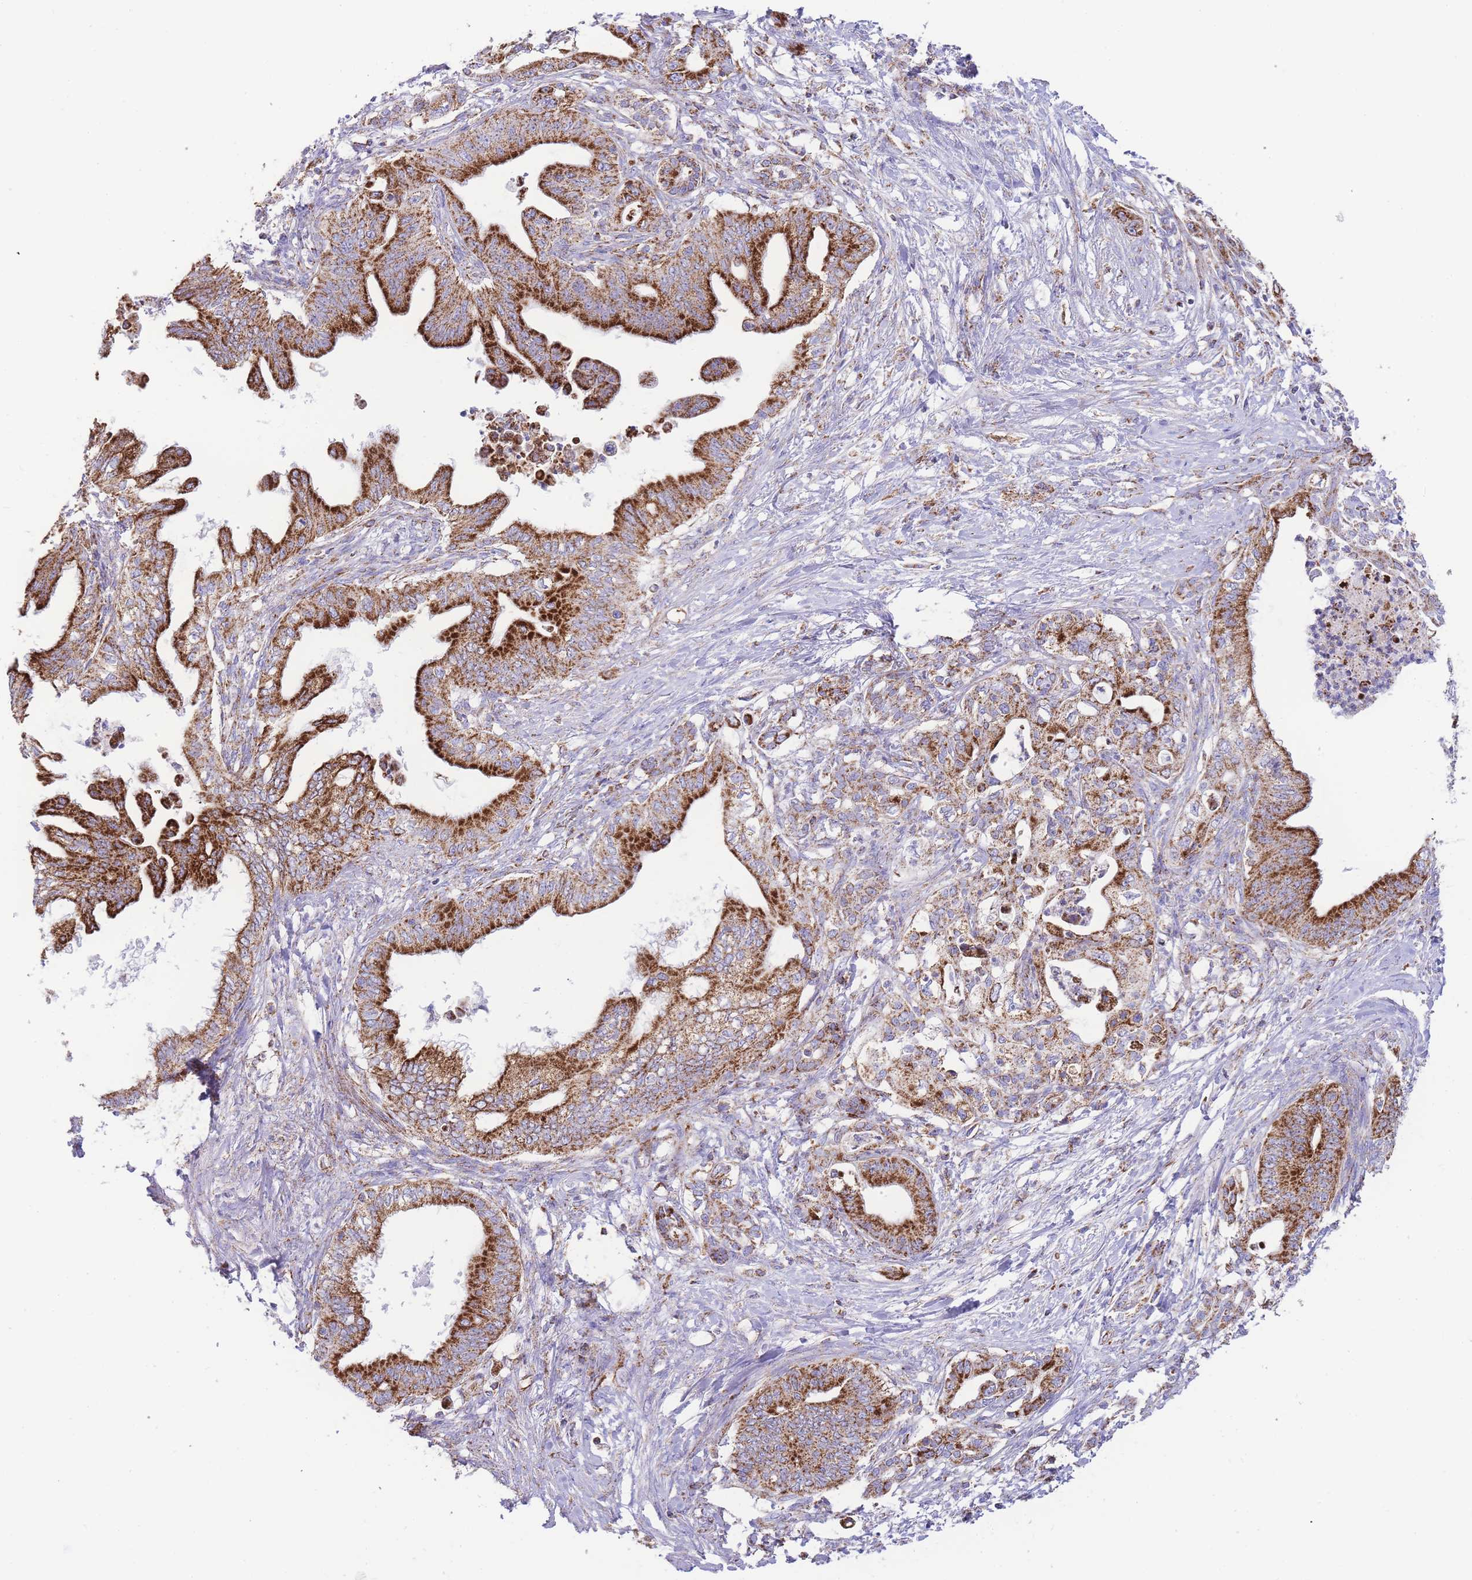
{"staining": {"intensity": "strong", "quantity": ">75%", "location": "cytoplasmic/membranous"}, "tissue": "pancreatic cancer", "cell_type": "Tumor cells", "image_type": "cancer", "snomed": [{"axis": "morphology", "description": "Adenocarcinoma, NOS"}, {"axis": "topography", "description": "Pancreas"}], "caption": "Immunohistochemical staining of human pancreatic adenocarcinoma displays strong cytoplasmic/membranous protein staining in about >75% of tumor cells. (IHC, brightfield microscopy, high magnification).", "gene": "GSTM1", "patient": {"sex": "male", "age": 58}}